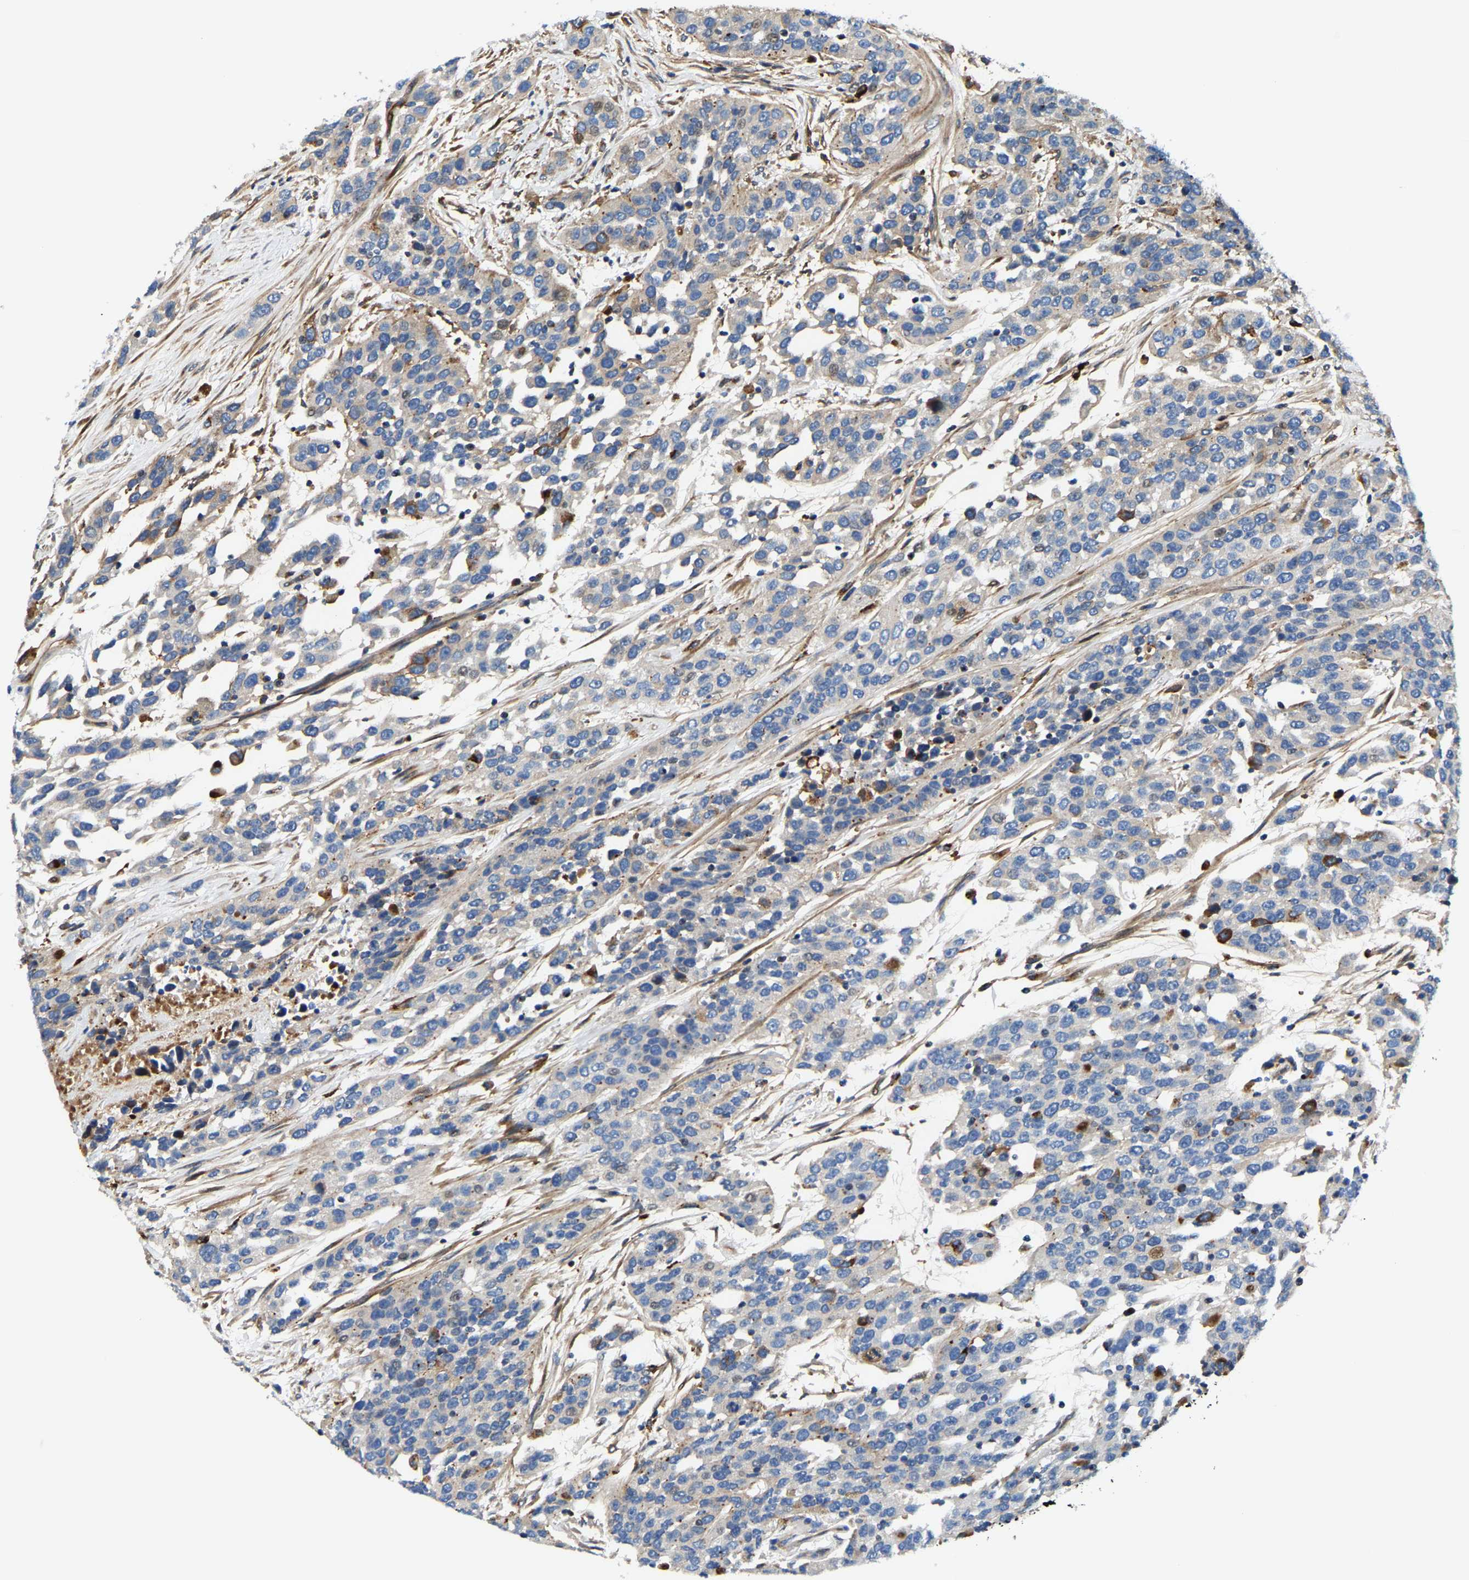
{"staining": {"intensity": "moderate", "quantity": "25%-75%", "location": "cytoplasmic/membranous"}, "tissue": "urothelial cancer", "cell_type": "Tumor cells", "image_type": "cancer", "snomed": [{"axis": "morphology", "description": "Urothelial carcinoma, High grade"}, {"axis": "topography", "description": "Urinary bladder"}], "caption": "This histopathology image demonstrates urothelial cancer stained with IHC to label a protein in brown. The cytoplasmic/membranous of tumor cells show moderate positivity for the protein. Nuclei are counter-stained blue.", "gene": "DPP7", "patient": {"sex": "female", "age": 80}}